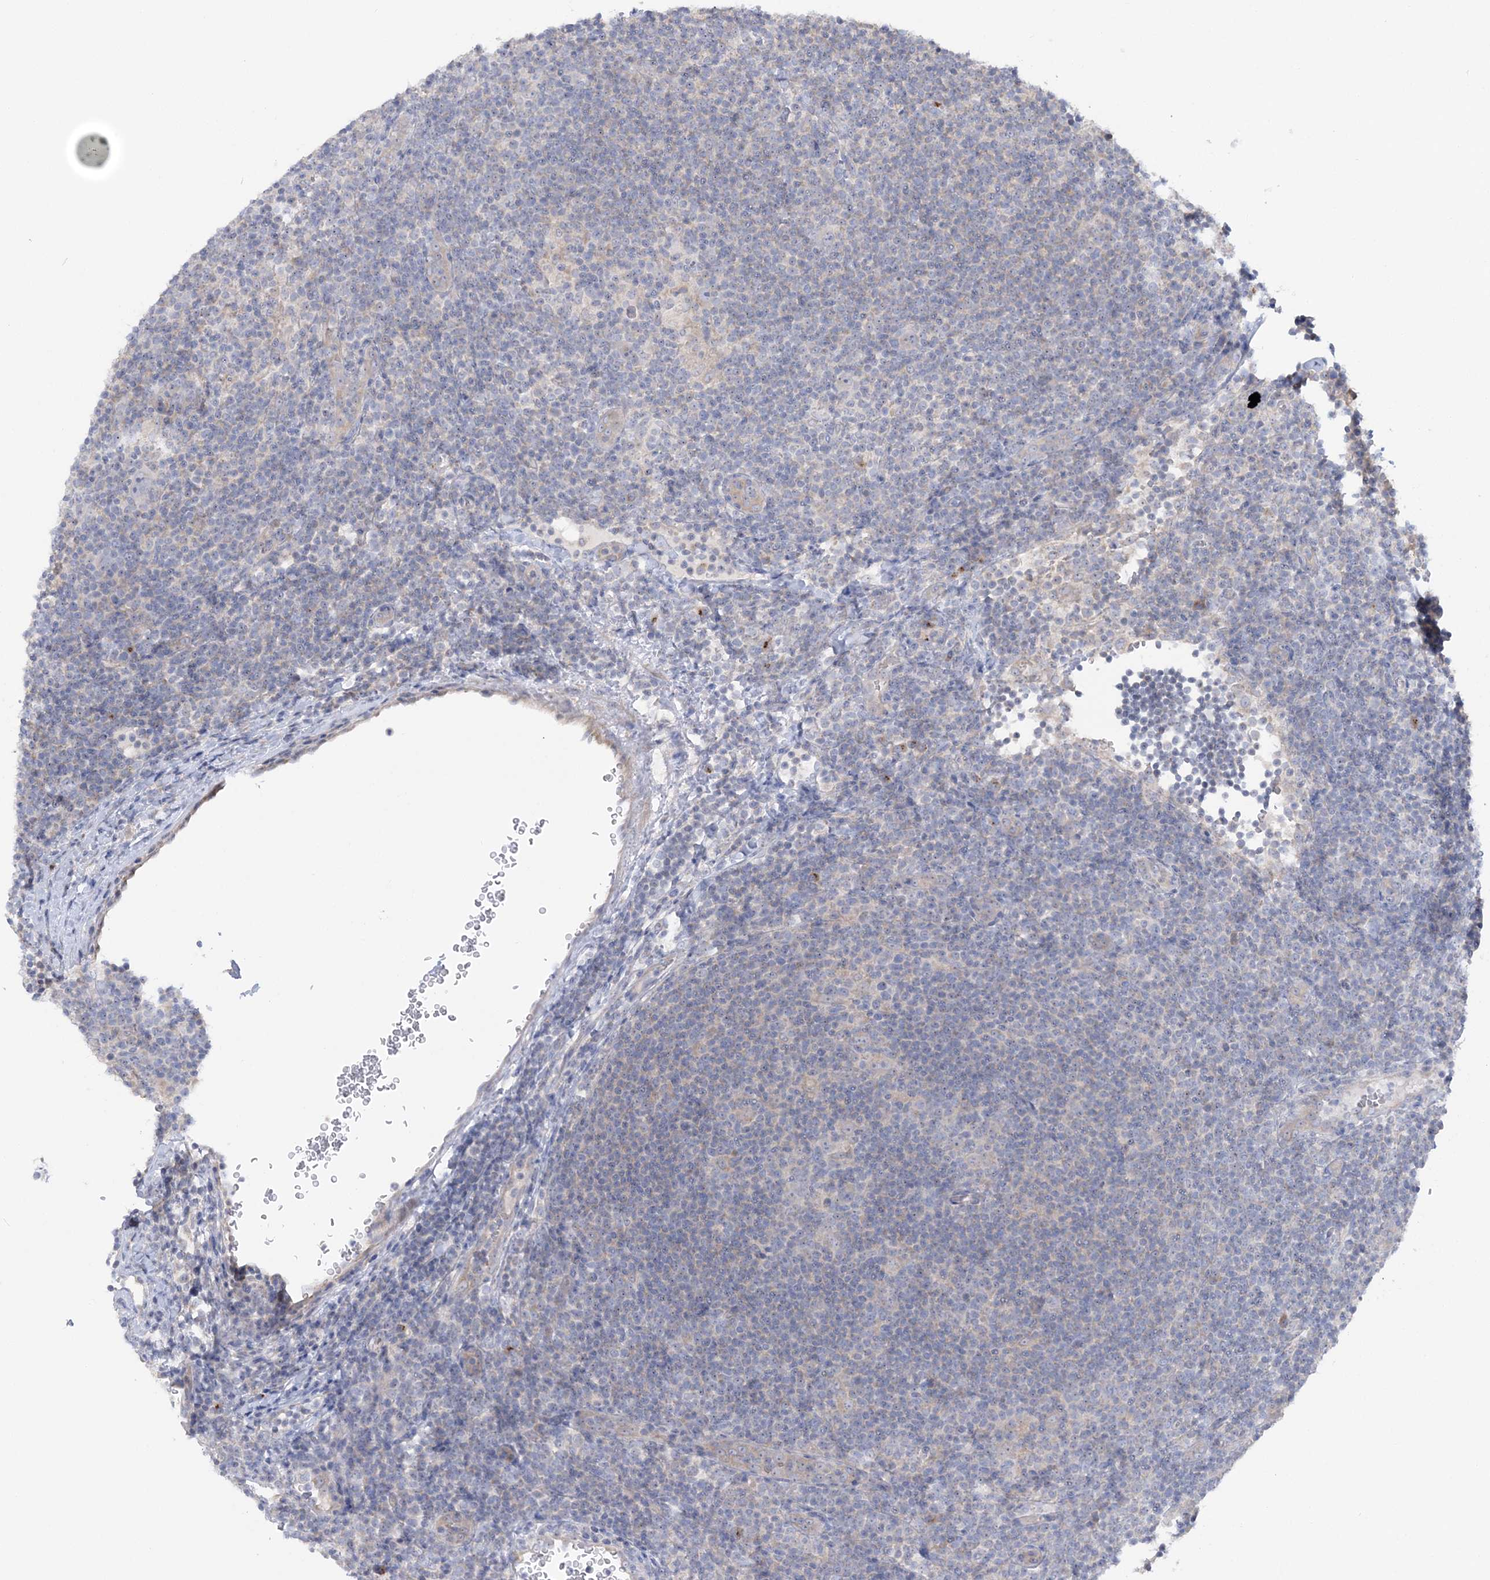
{"staining": {"intensity": "negative", "quantity": "none", "location": "none"}, "tissue": "lymphoma", "cell_type": "Tumor cells", "image_type": "cancer", "snomed": [{"axis": "morphology", "description": "Hodgkin's disease, NOS"}, {"axis": "topography", "description": "Lymph node"}], "caption": "A photomicrograph of human lymphoma is negative for staining in tumor cells.", "gene": "MMADHC", "patient": {"sex": "female", "age": 57}}